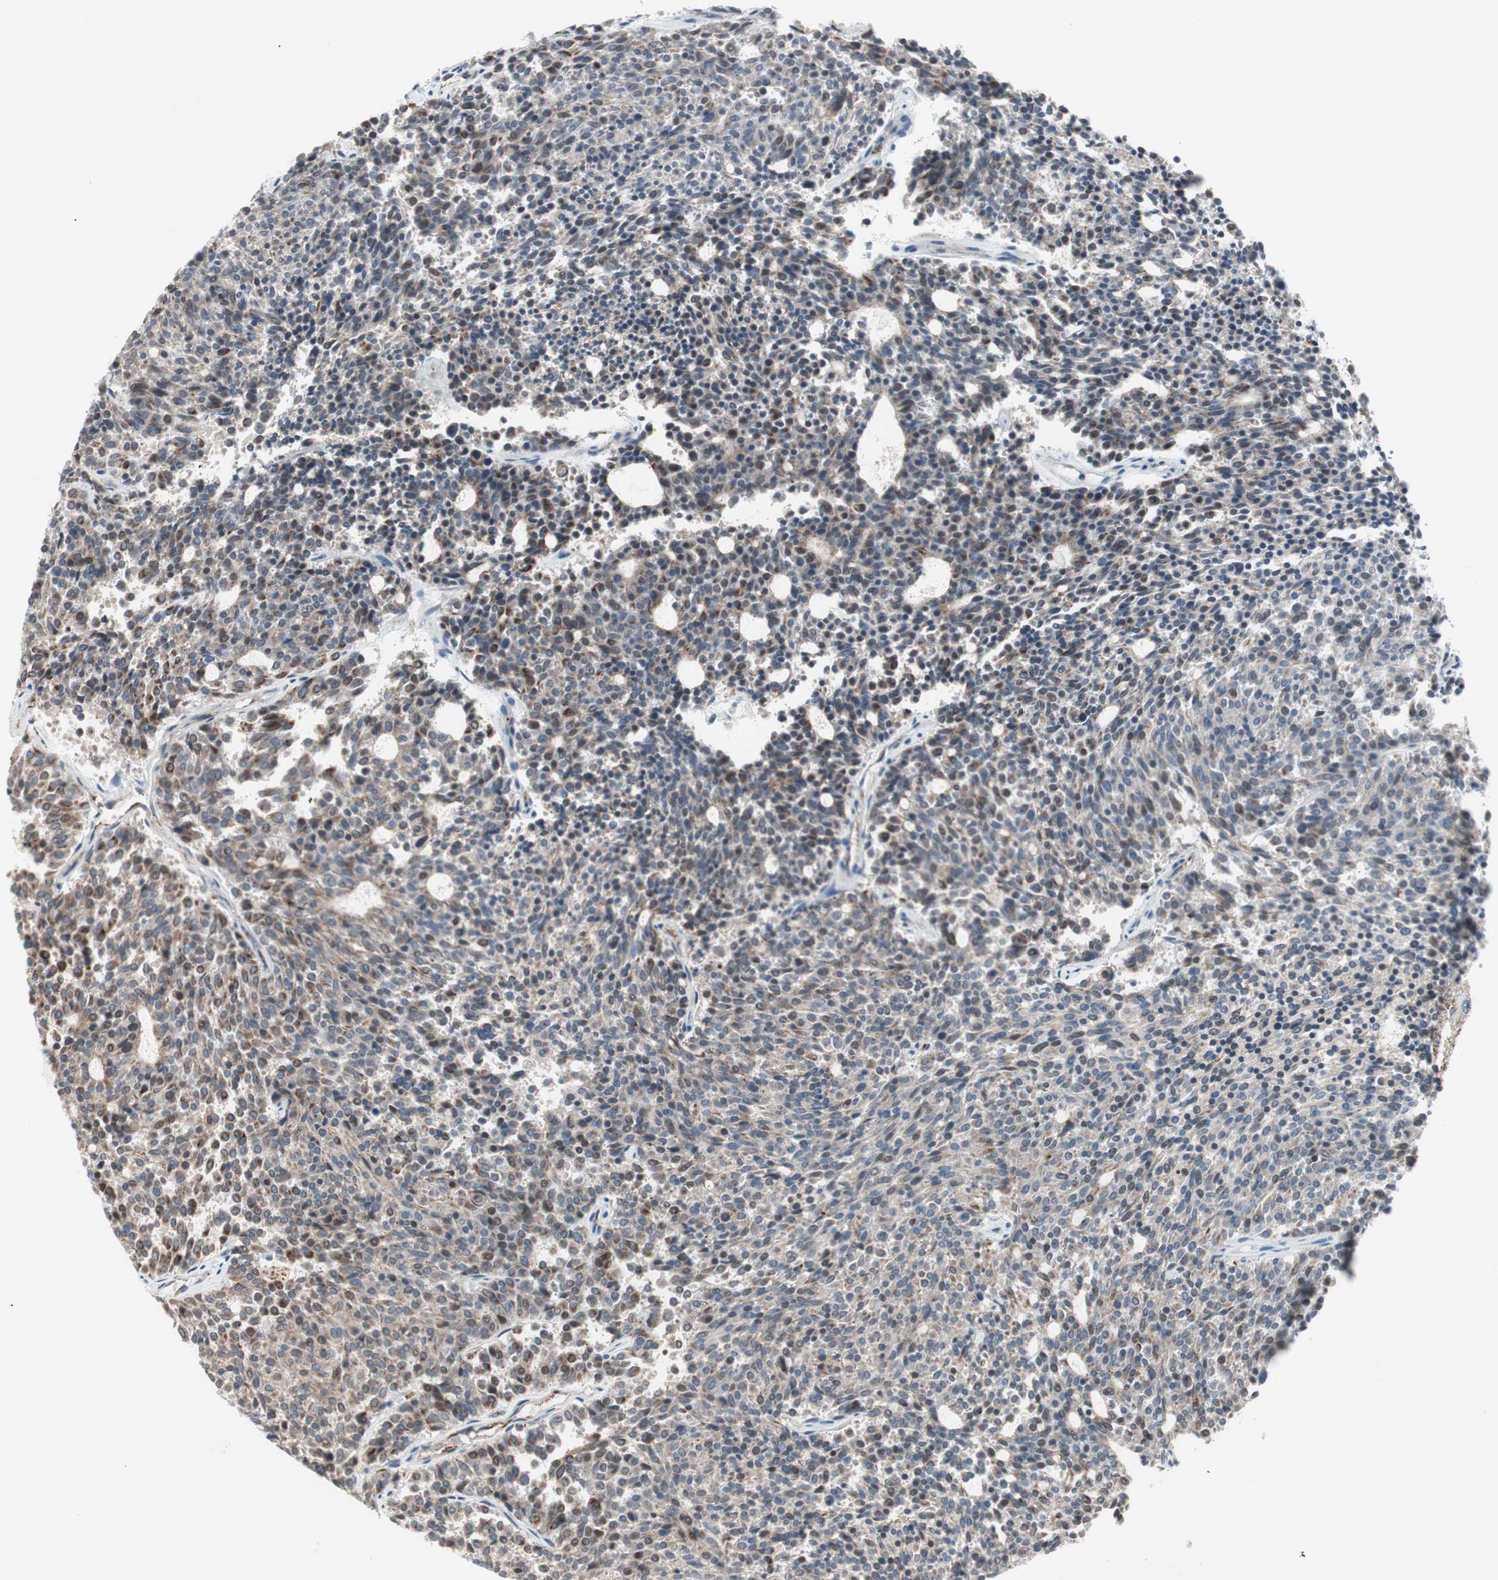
{"staining": {"intensity": "moderate", "quantity": "25%-75%", "location": "cytoplasmic/membranous"}, "tissue": "carcinoid", "cell_type": "Tumor cells", "image_type": "cancer", "snomed": [{"axis": "morphology", "description": "Carcinoid, malignant, NOS"}, {"axis": "topography", "description": "Pancreas"}], "caption": "This is an image of immunohistochemistry staining of carcinoid, which shows moderate expression in the cytoplasmic/membranous of tumor cells.", "gene": "FGFR4", "patient": {"sex": "female", "age": 54}}